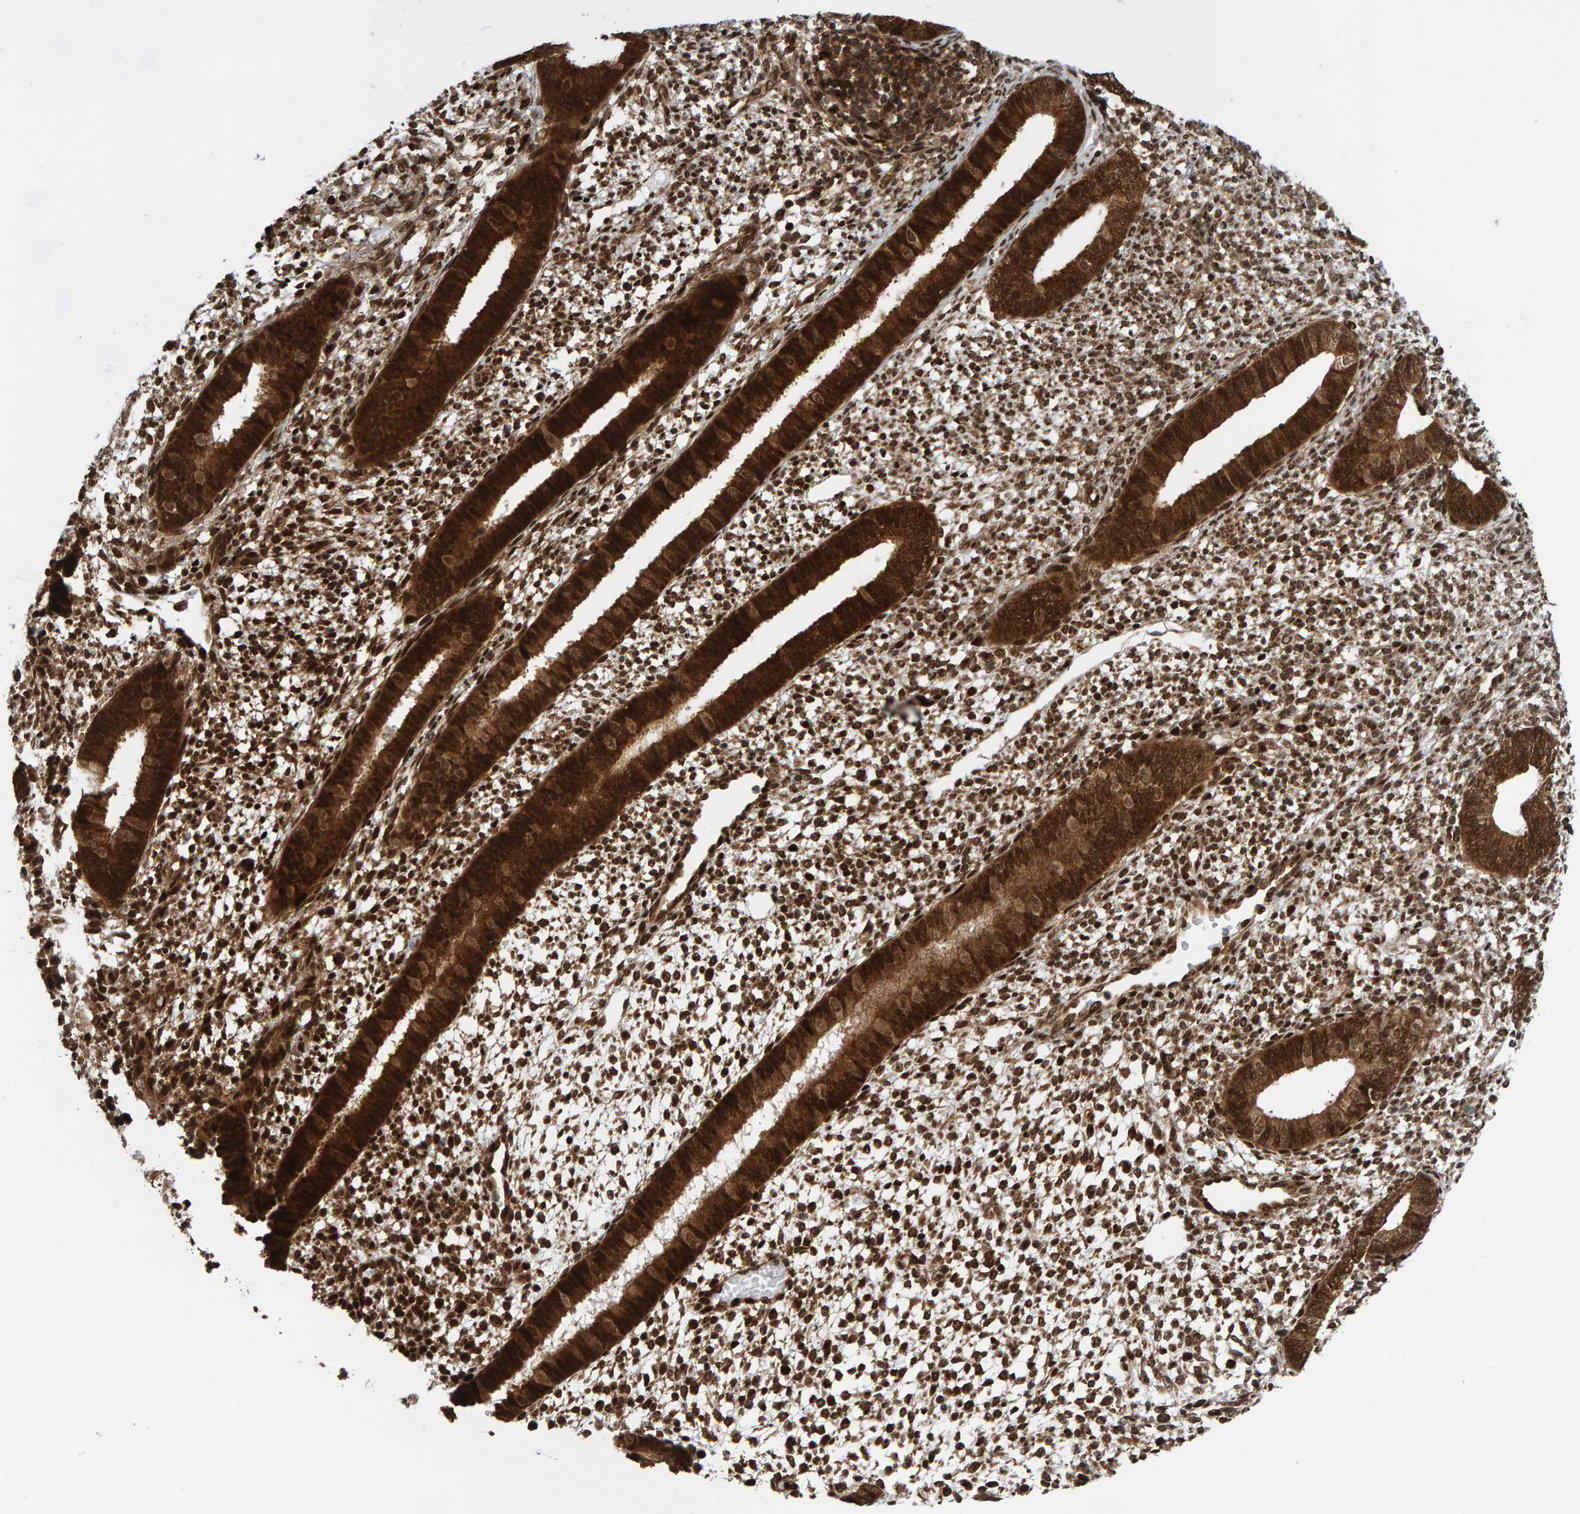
{"staining": {"intensity": "moderate", "quantity": ">75%", "location": "cytoplasmic/membranous,nuclear"}, "tissue": "endometrium", "cell_type": "Cells in endometrial stroma", "image_type": "normal", "snomed": [{"axis": "morphology", "description": "Normal tissue, NOS"}, {"axis": "topography", "description": "Endometrium"}], "caption": "Immunohistochemical staining of normal endometrium exhibits medium levels of moderate cytoplasmic/membranous,nuclear positivity in approximately >75% of cells in endometrial stroma.", "gene": "ZNF366", "patient": {"sex": "female", "age": 46}}